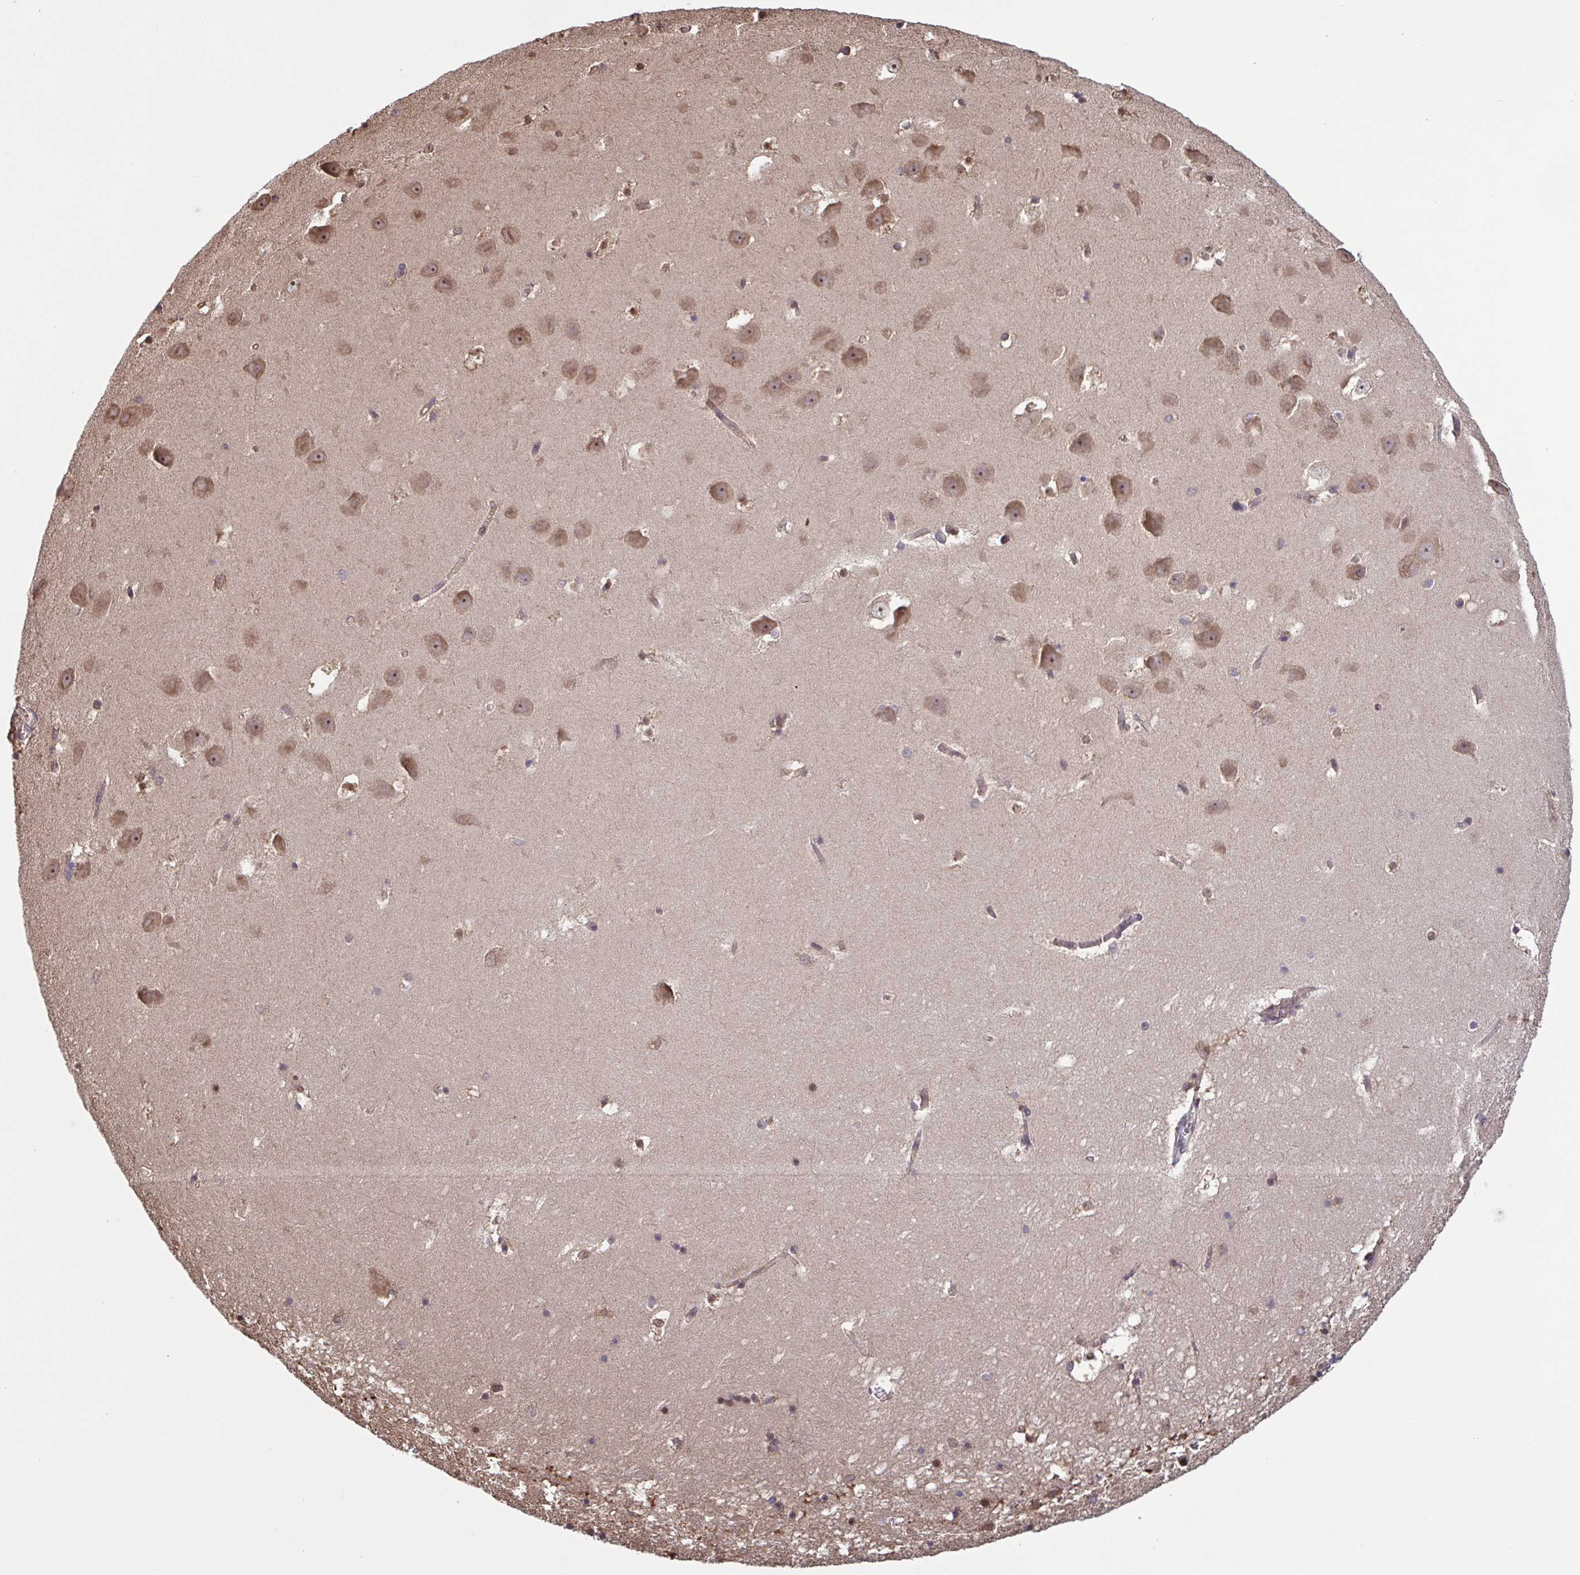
{"staining": {"intensity": "moderate", "quantity": "<25%", "location": "cytoplasmic/membranous"}, "tissue": "hippocampus", "cell_type": "Glial cells", "image_type": "normal", "snomed": [{"axis": "morphology", "description": "Normal tissue, NOS"}, {"axis": "topography", "description": "Hippocampus"}], "caption": "DAB (3,3'-diaminobenzidine) immunohistochemical staining of unremarkable human hippocampus exhibits moderate cytoplasmic/membranous protein staining in approximately <25% of glial cells. (DAB = brown stain, brightfield microscopy at high magnification).", "gene": "SEC63", "patient": {"sex": "male", "age": 58}}